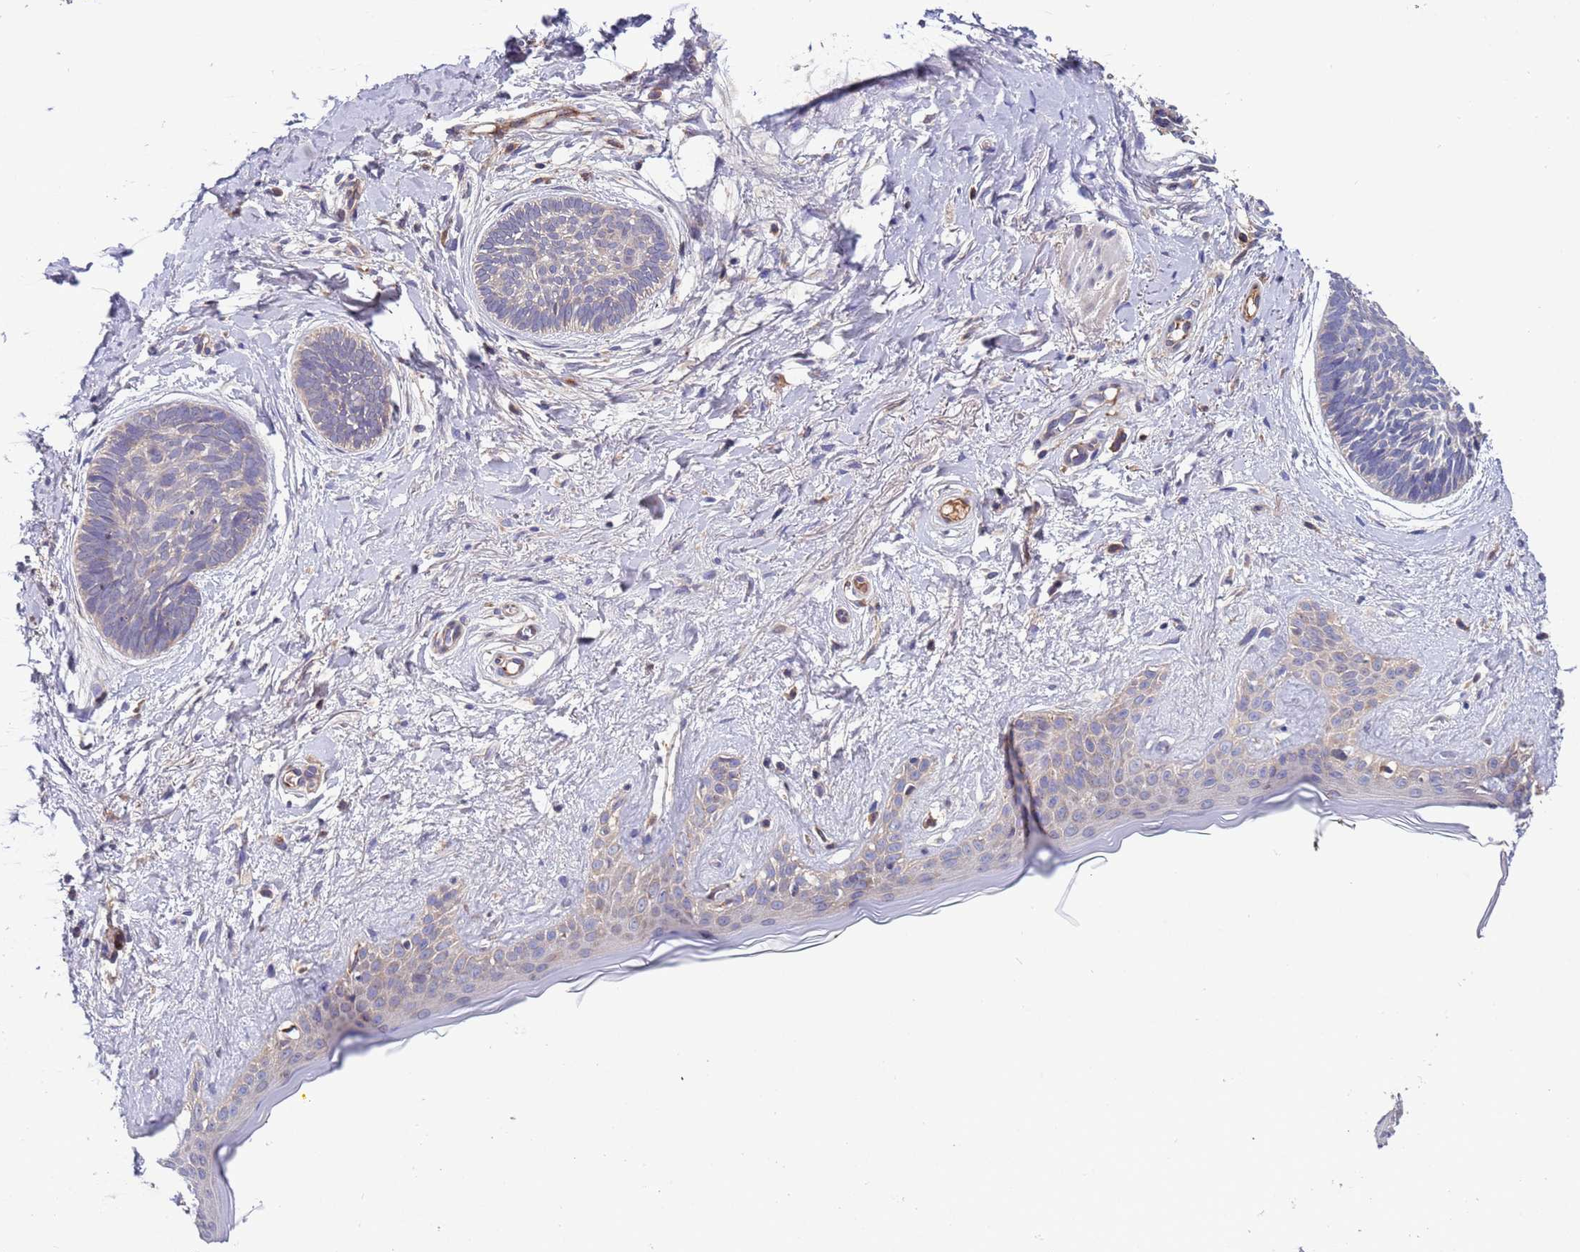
{"staining": {"intensity": "negative", "quantity": "none", "location": "none"}, "tissue": "skin cancer", "cell_type": "Tumor cells", "image_type": "cancer", "snomed": [{"axis": "morphology", "description": "Basal cell carcinoma"}, {"axis": "topography", "description": "Skin"}], "caption": "This is an immunohistochemistry histopathology image of human basal cell carcinoma (skin). There is no staining in tumor cells.", "gene": "PARP16", "patient": {"sex": "female", "age": 81}}